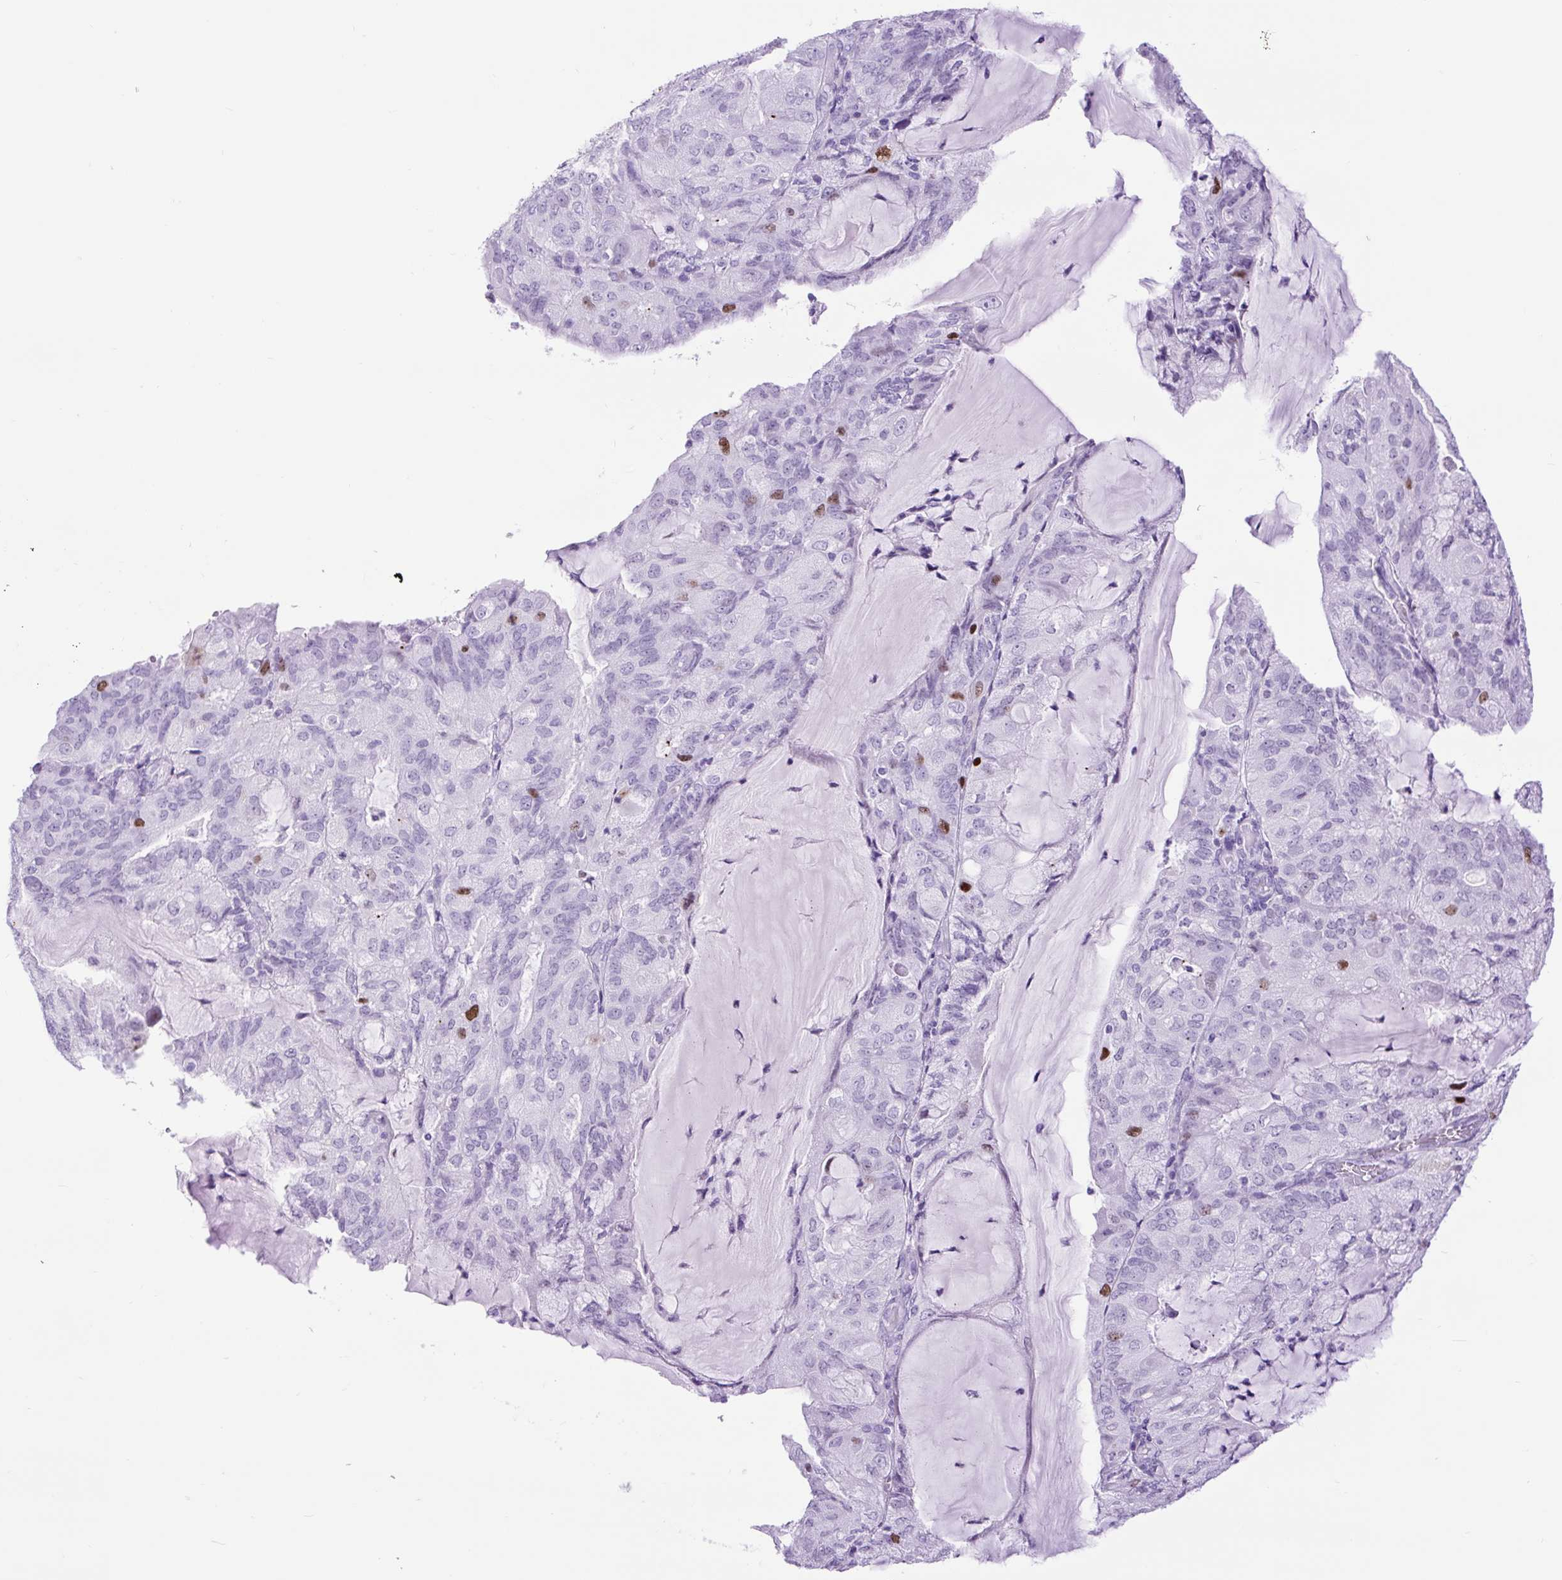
{"staining": {"intensity": "moderate", "quantity": "<25%", "location": "nuclear"}, "tissue": "endometrial cancer", "cell_type": "Tumor cells", "image_type": "cancer", "snomed": [{"axis": "morphology", "description": "Adenocarcinoma, NOS"}, {"axis": "topography", "description": "Endometrium"}], "caption": "A brown stain shows moderate nuclear positivity of a protein in endometrial cancer (adenocarcinoma) tumor cells.", "gene": "RACGAP1", "patient": {"sex": "female", "age": 81}}